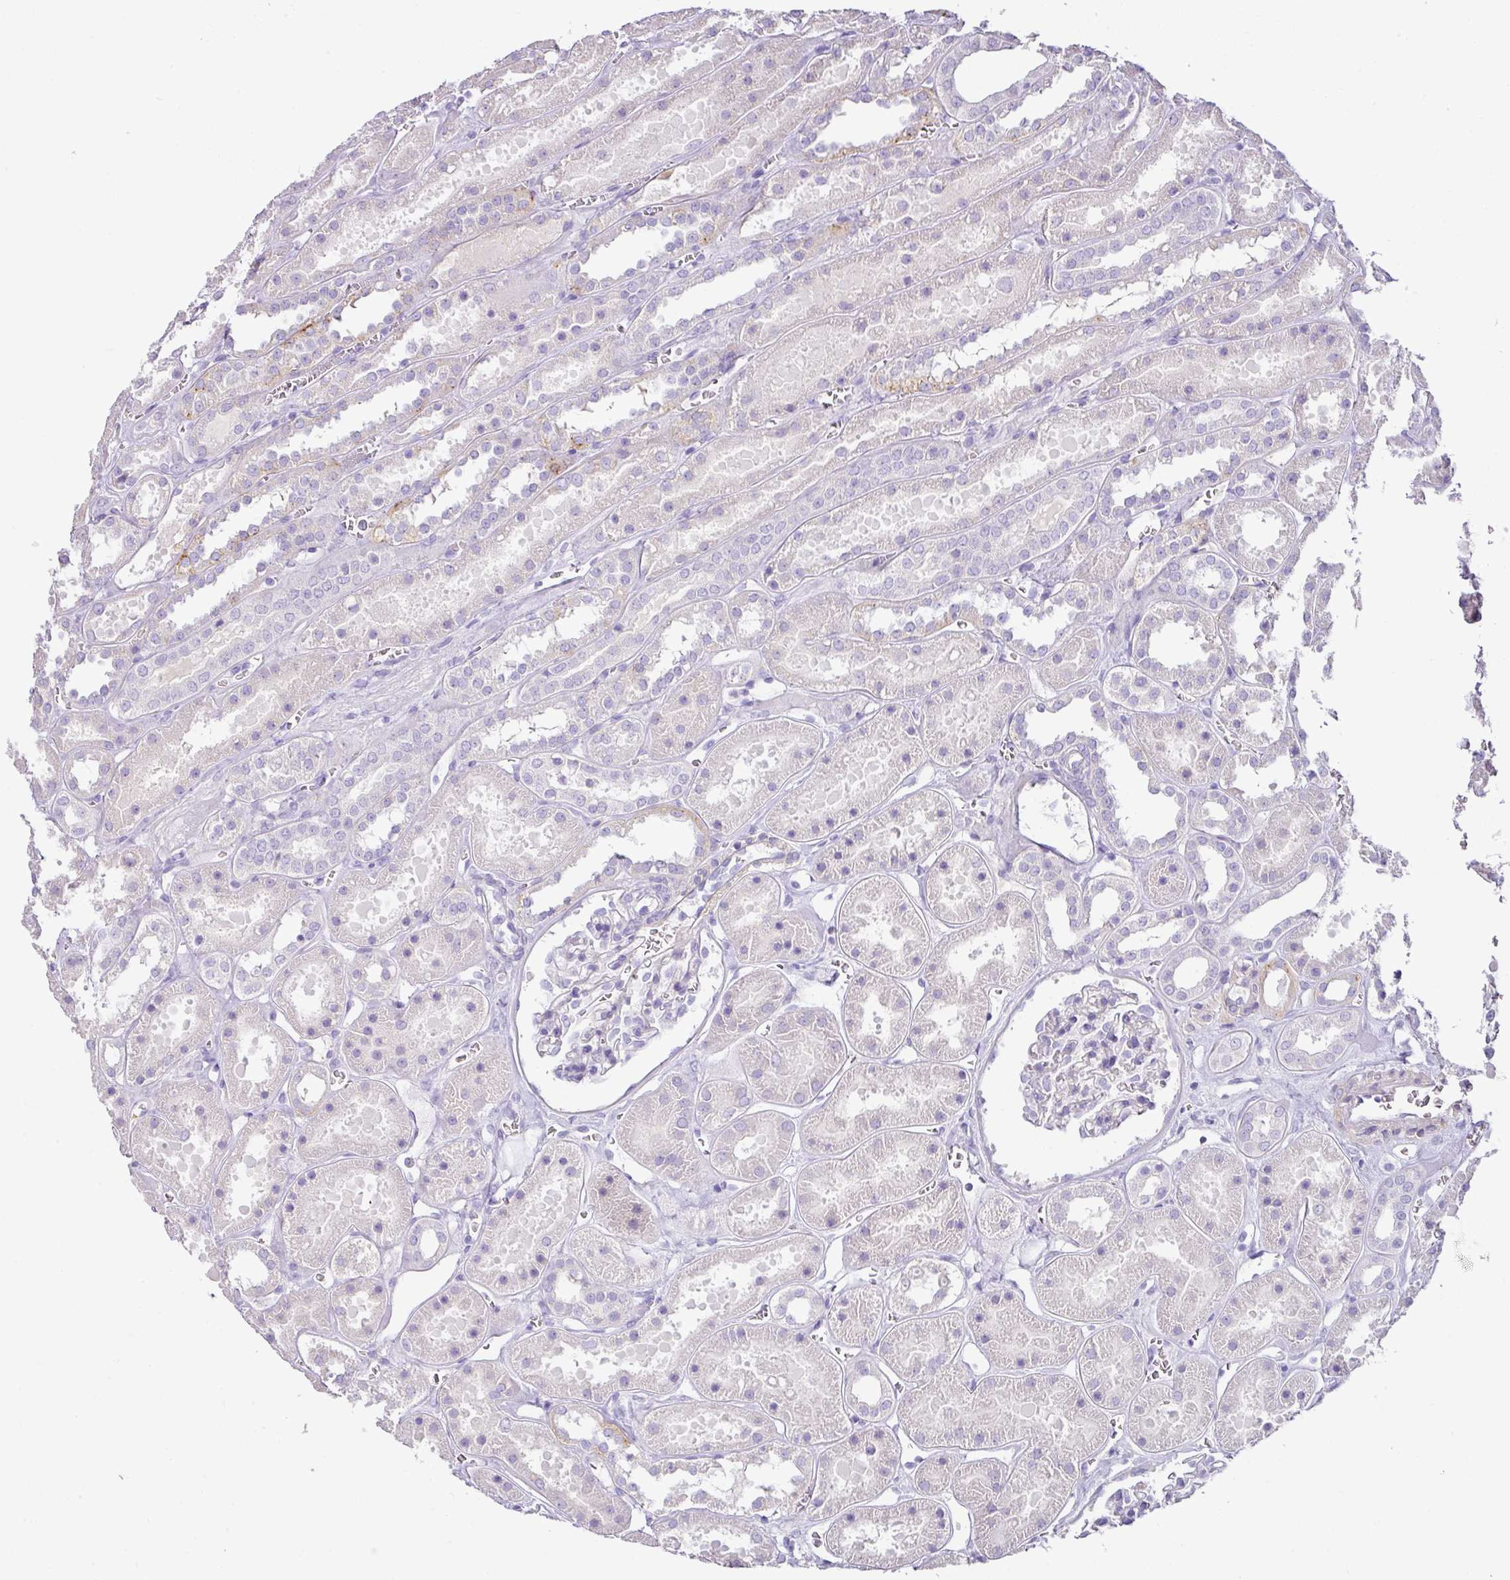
{"staining": {"intensity": "negative", "quantity": "none", "location": "none"}, "tissue": "kidney", "cell_type": "Cells in glomeruli", "image_type": "normal", "snomed": [{"axis": "morphology", "description": "Normal tissue, NOS"}, {"axis": "topography", "description": "Kidney"}], "caption": "A high-resolution micrograph shows immunohistochemistry (IHC) staining of unremarkable kidney, which reveals no significant positivity in cells in glomeruli. (Brightfield microscopy of DAB (3,3'-diaminobenzidine) IHC at high magnification).", "gene": "TARM1", "patient": {"sex": "female", "age": 41}}